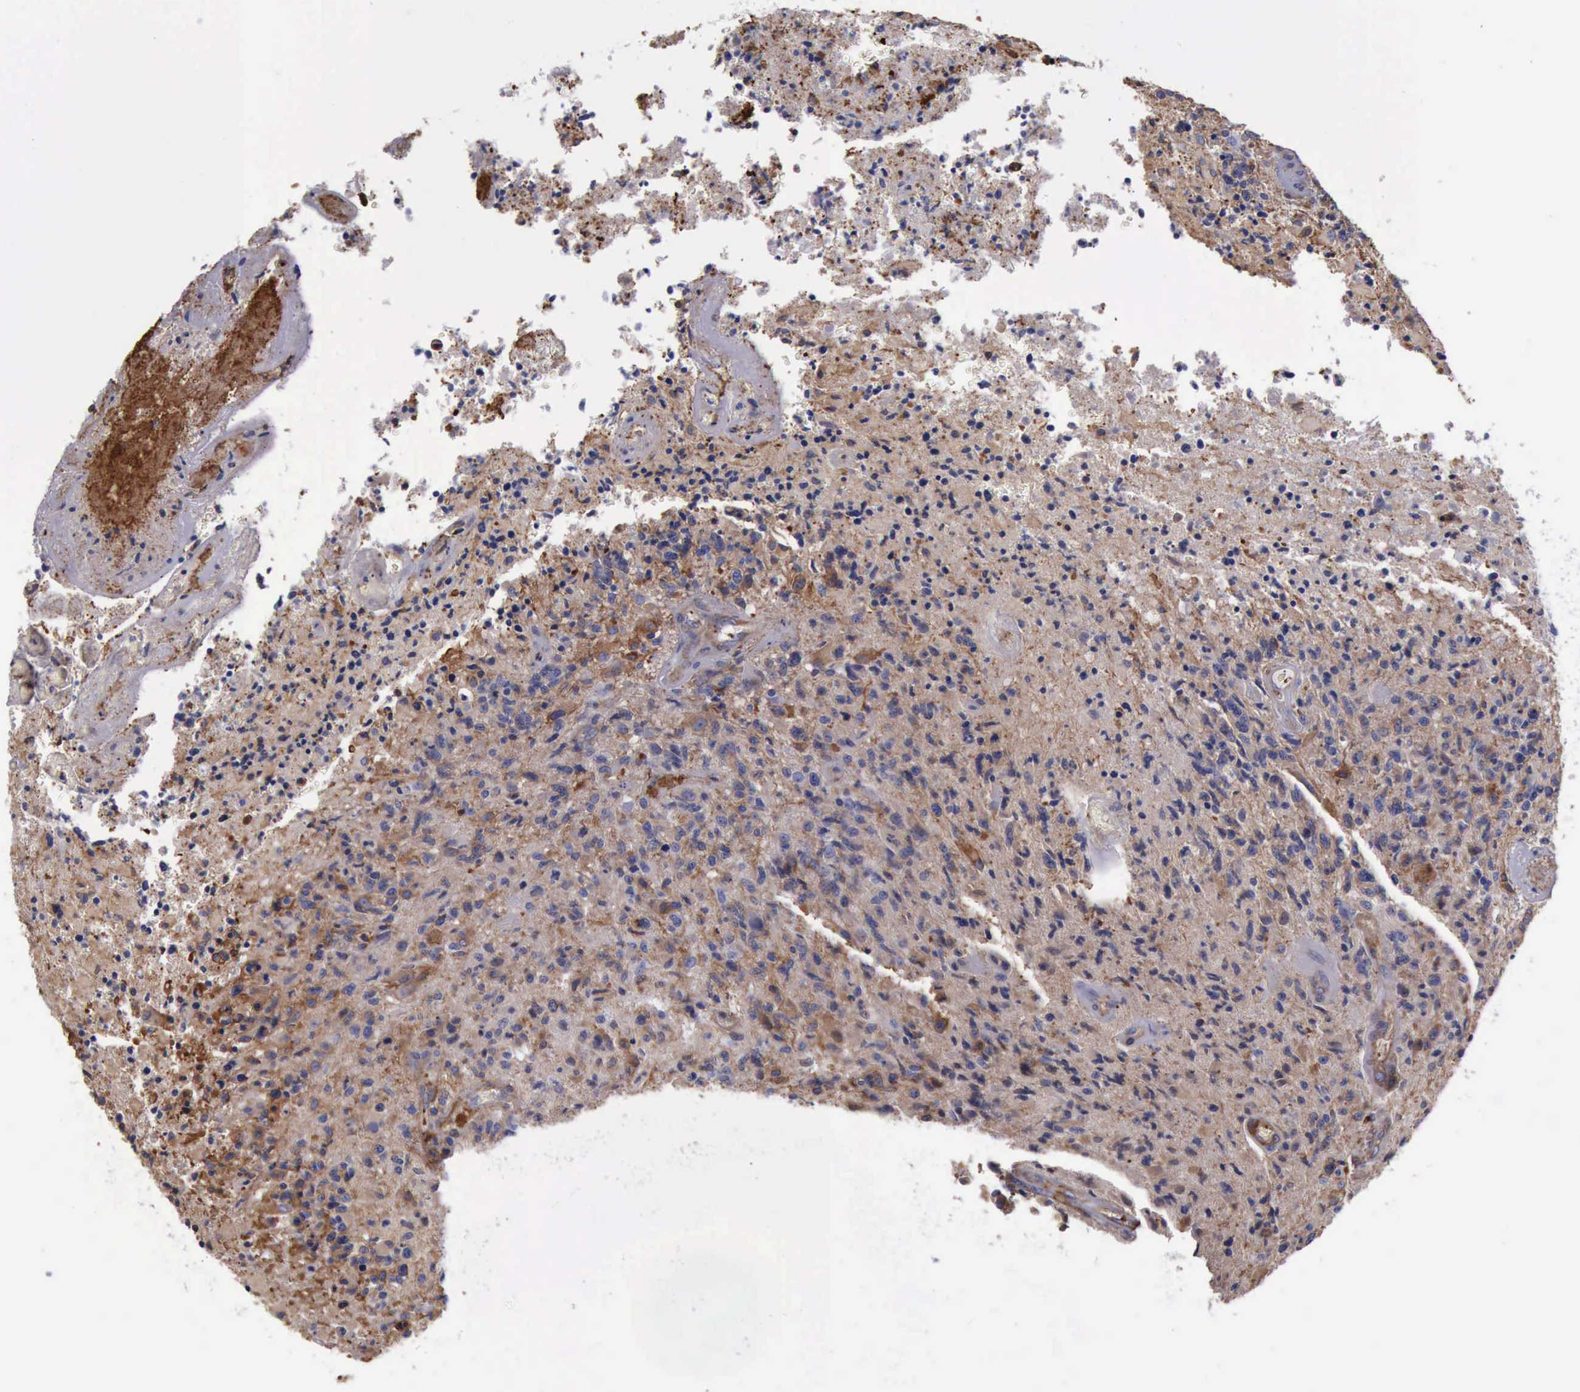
{"staining": {"intensity": "strong", "quantity": ">75%", "location": "cytoplasmic/membranous"}, "tissue": "glioma", "cell_type": "Tumor cells", "image_type": "cancer", "snomed": [{"axis": "morphology", "description": "Glioma, malignant, High grade"}, {"axis": "topography", "description": "Brain"}], "caption": "A histopathology image of human glioma stained for a protein reveals strong cytoplasmic/membranous brown staining in tumor cells.", "gene": "FLNA", "patient": {"sex": "male", "age": 36}}